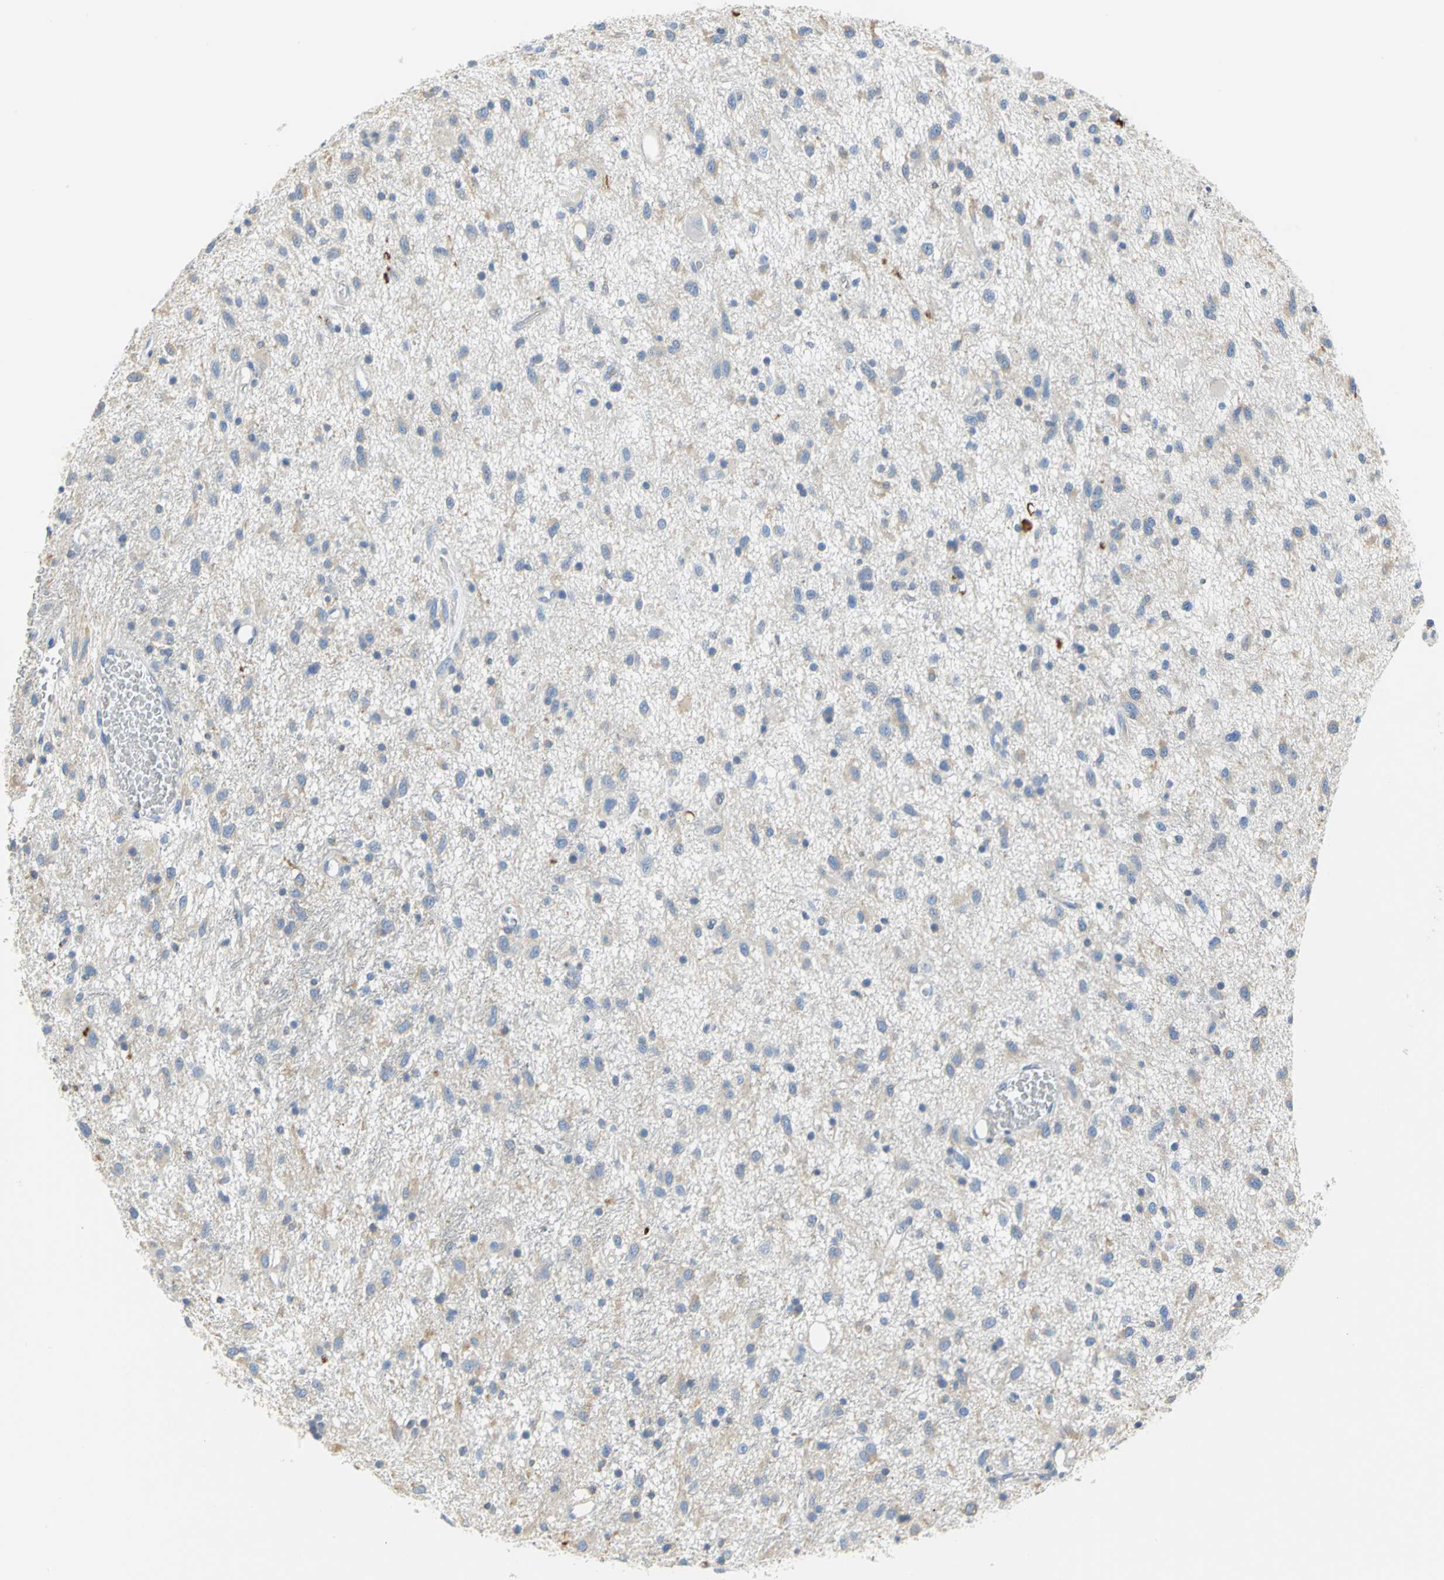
{"staining": {"intensity": "negative", "quantity": "none", "location": "none"}, "tissue": "glioma", "cell_type": "Tumor cells", "image_type": "cancer", "snomed": [{"axis": "morphology", "description": "Glioma, malignant, Low grade"}, {"axis": "topography", "description": "Brain"}], "caption": "DAB (3,3'-diaminobenzidine) immunohistochemical staining of malignant glioma (low-grade) reveals no significant expression in tumor cells.", "gene": "GNRH2", "patient": {"sex": "male", "age": 77}}